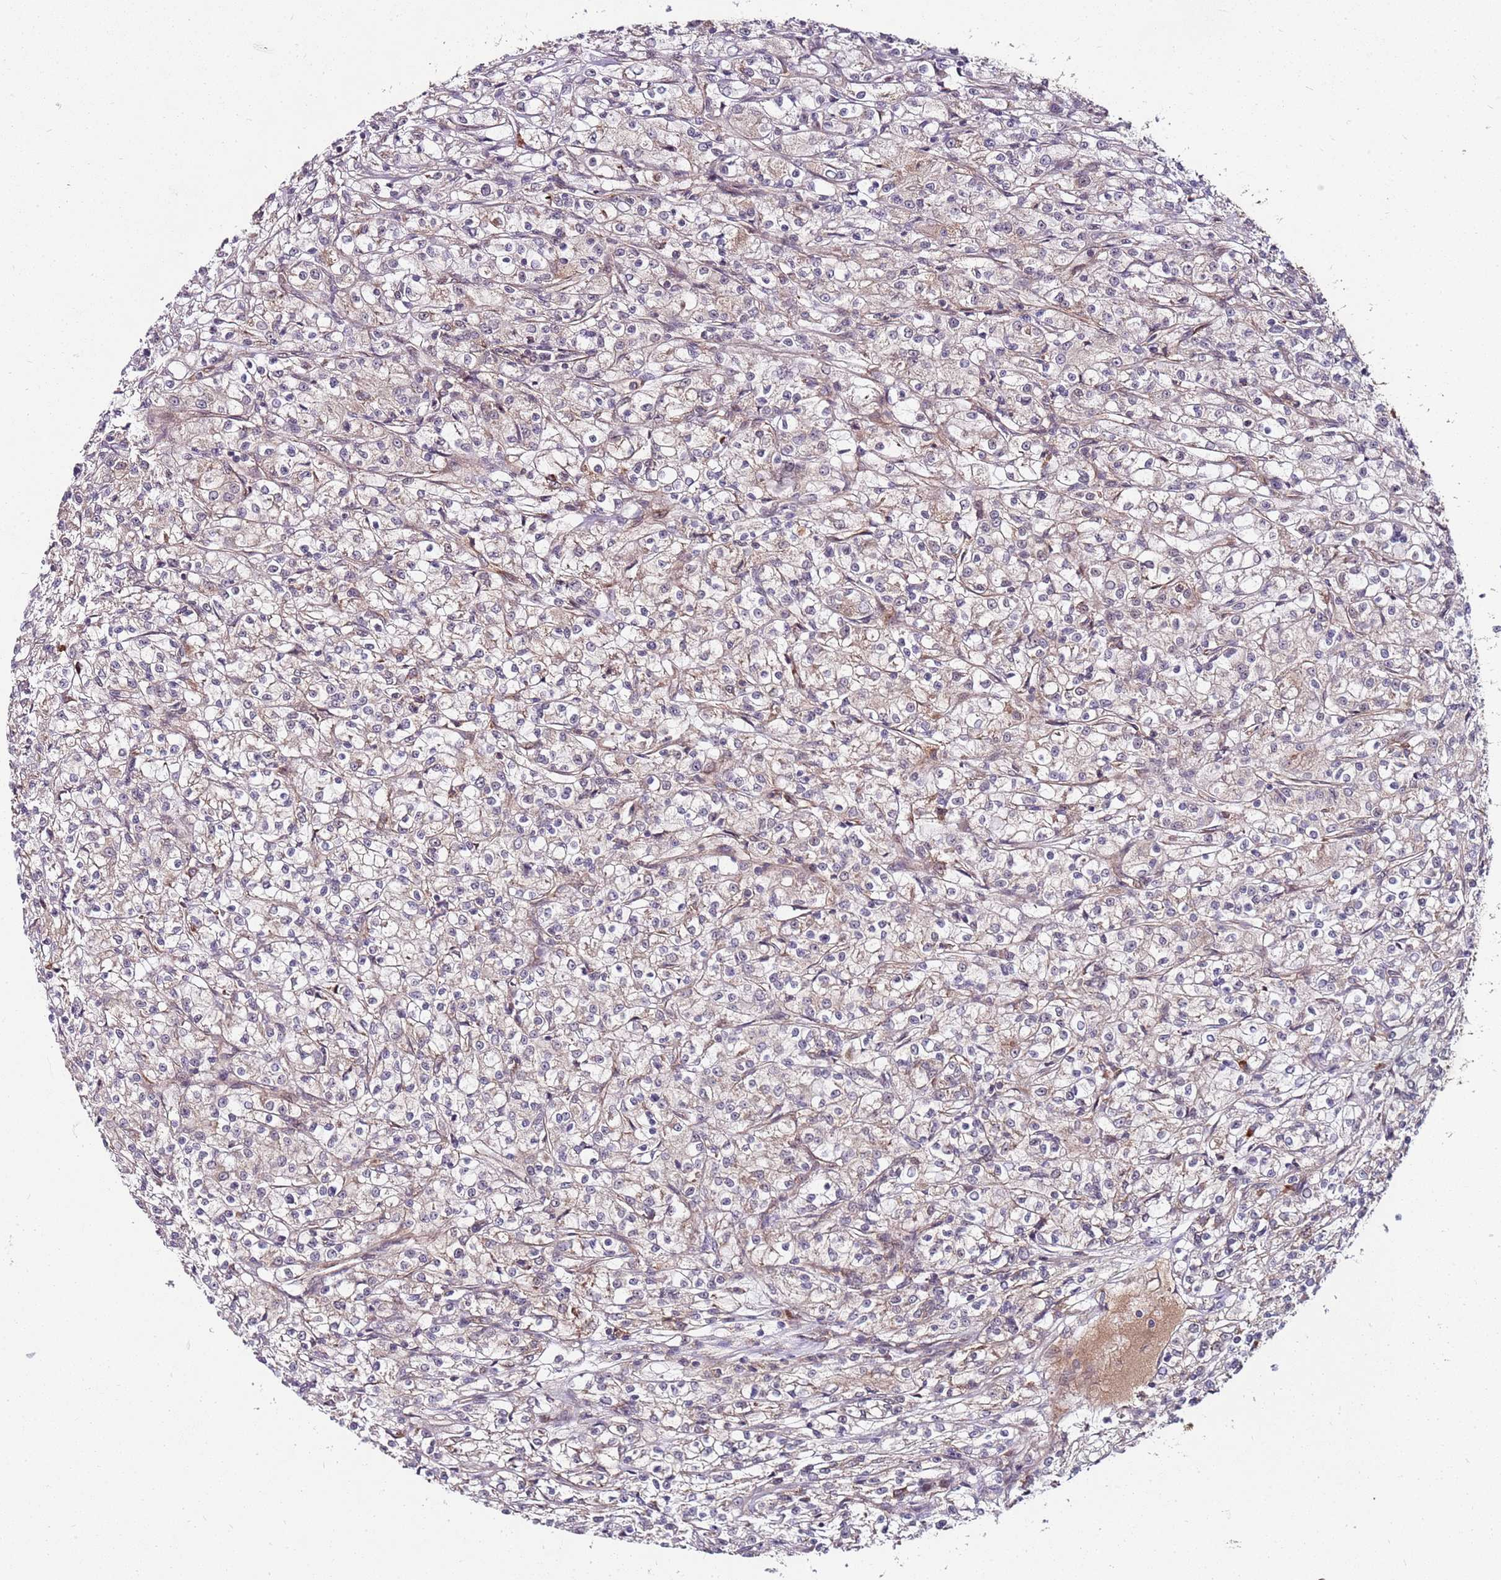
{"staining": {"intensity": "weak", "quantity": "<25%", "location": "cytoplasmic/membranous"}, "tissue": "renal cancer", "cell_type": "Tumor cells", "image_type": "cancer", "snomed": [{"axis": "morphology", "description": "Adenocarcinoma, NOS"}, {"axis": "topography", "description": "Kidney"}], "caption": "Histopathology image shows no protein staining in tumor cells of renal cancer tissue.", "gene": "FBXL22", "patient": {"sex": "female", "age": 59}}